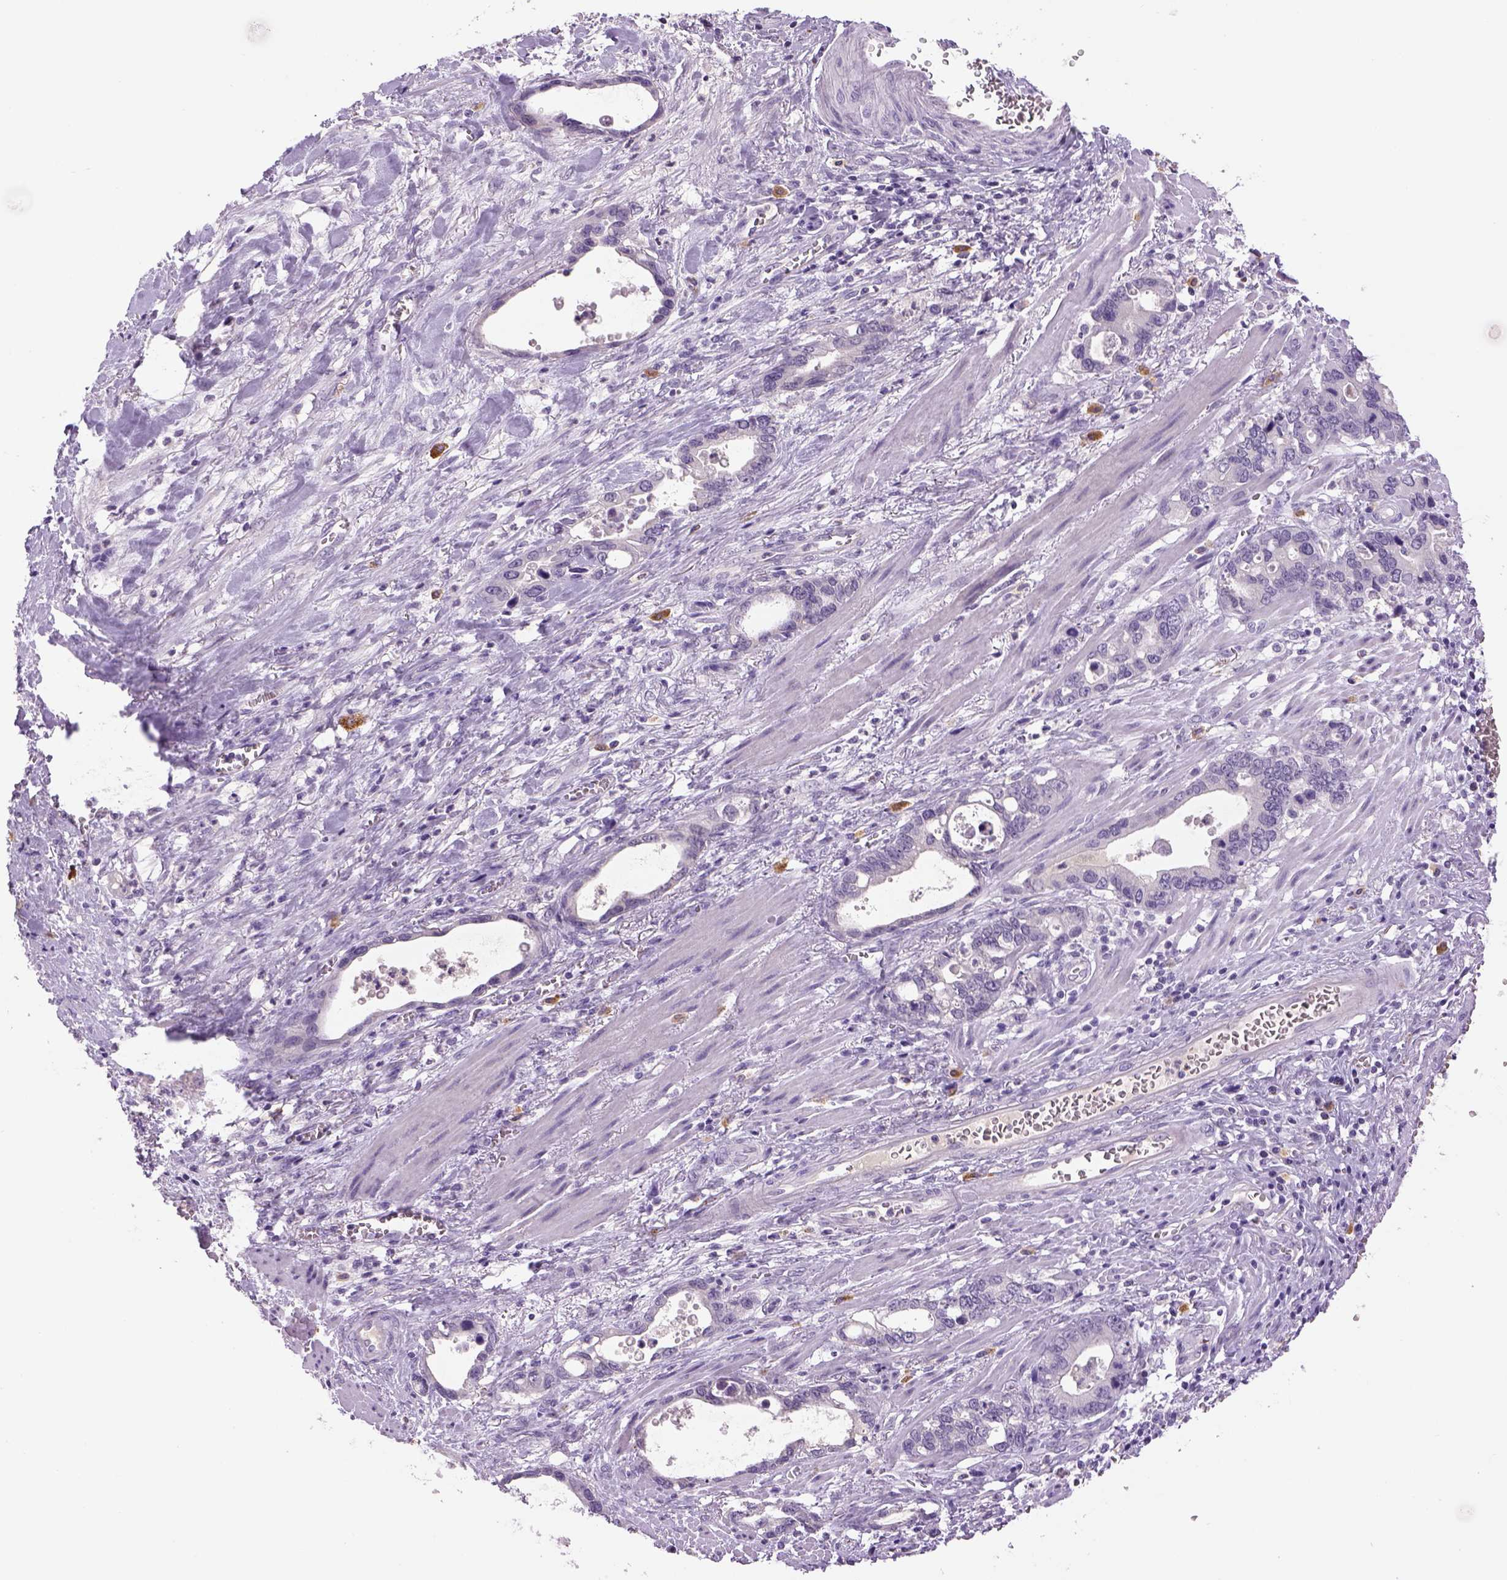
{"staining": {"intensity": "negative", "quantity": "none", "location": "none"}, "tissue": "stomach cancer", "cell_type": "Tumor cells", "image_type": "cancer", "snomed": [{"axis": "morphology", "description": "Normal tissue, NOS"}, {"axis": "morphology", "description": "Adenocarcinoma, NOS"}, {"axis": "topography", "description": "Esophagus"}, {"axis": "topography", "description": "Stomach, upper"}], "caption": "Tumor cells show no significant staining in stomach cancer (adenocarcinoma). Nuclei are stained in blue.", "gene": "DBH", "patient": {"sex": "male", "age": 74}}